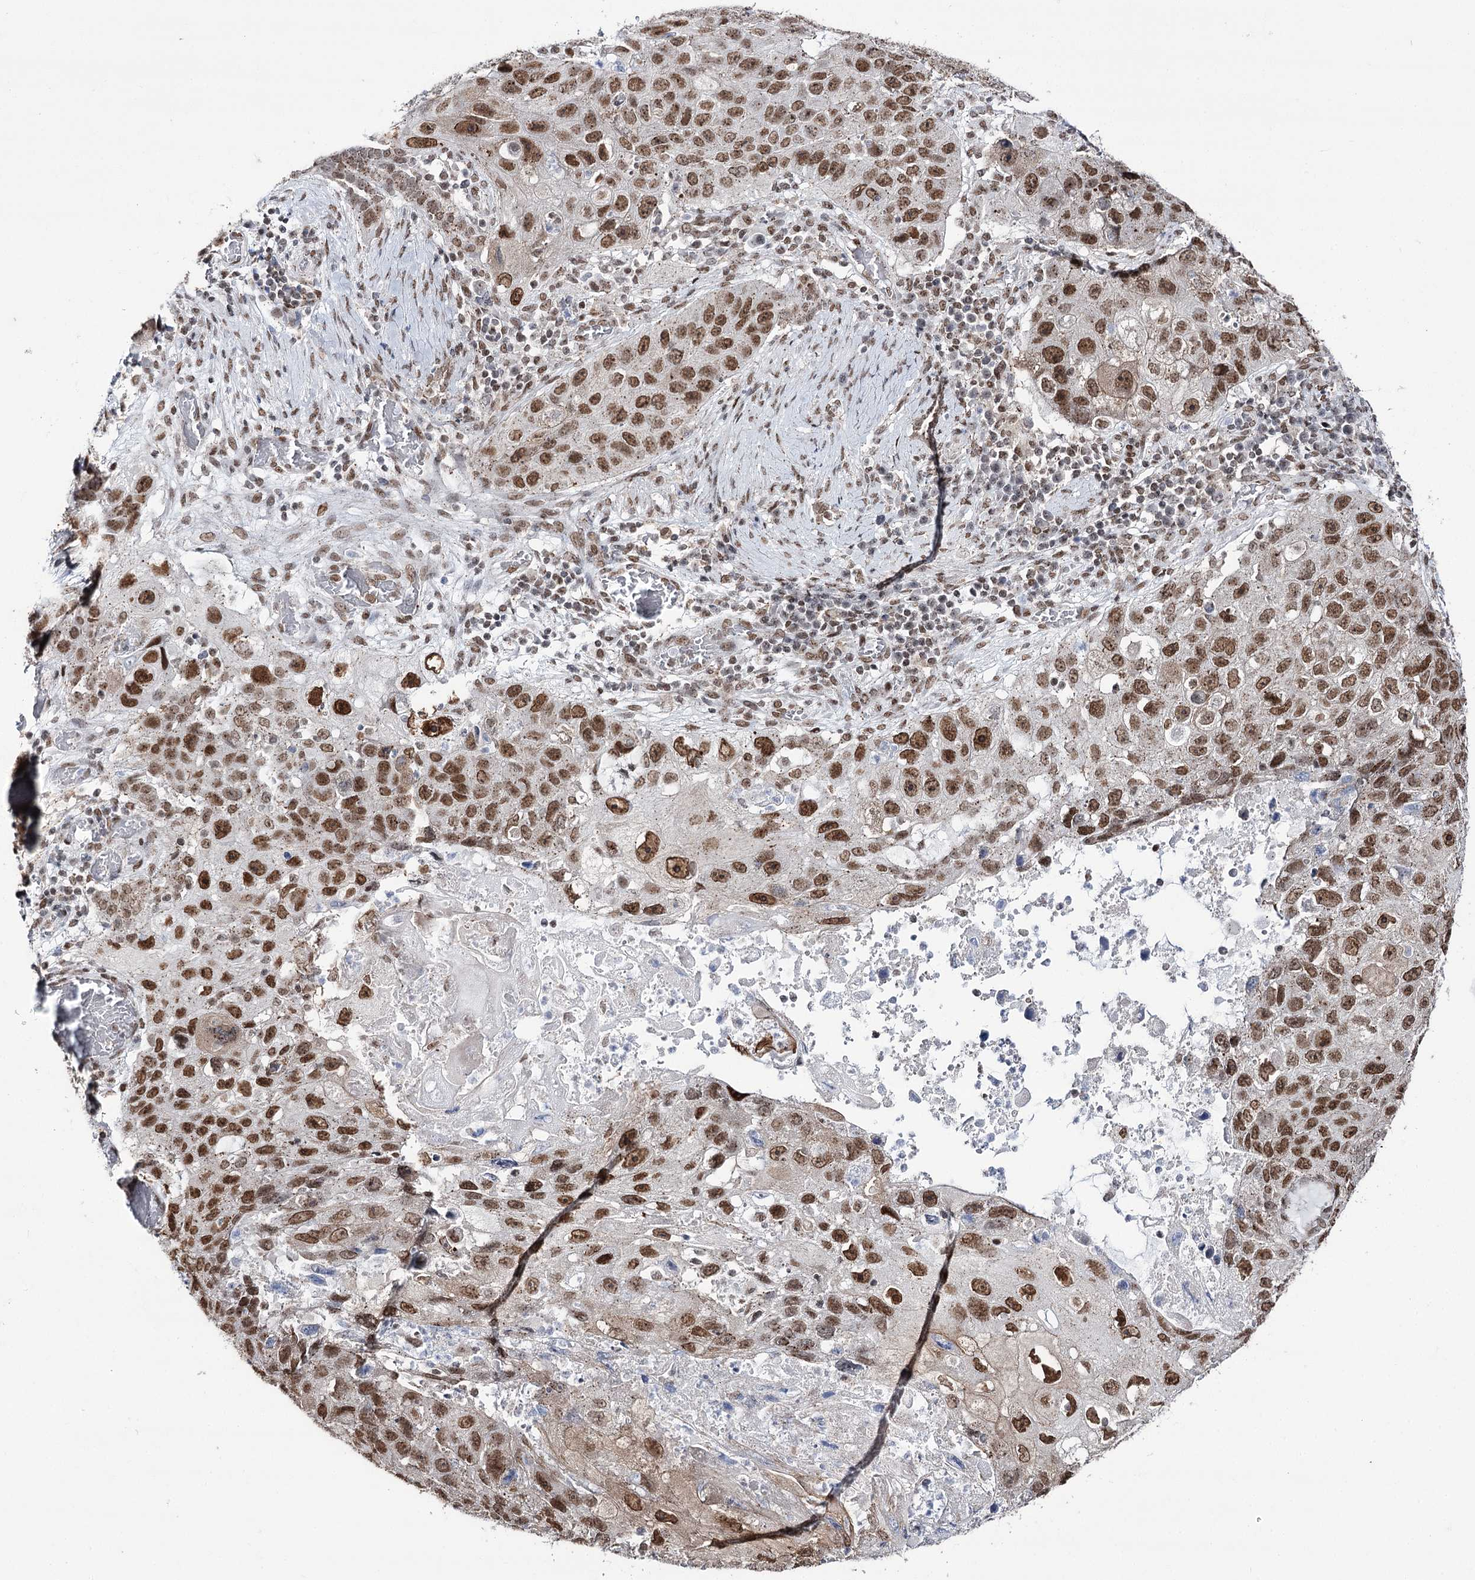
{"staining": {"intensity": "moderate", "quantity": ">75%", "location": "cytoplasmic/membranous,nuclear"}, "tissue": "lung cancer", "cell_type": "Tumor cells", "image_type": "cancer", "snomed": [{"axis": "morphology", "description": "Squamous cell carcinoma, NOS"}, {"axis": "topography", "description": "Lung"}], "caption": "Immunohistochemistry photomicrograph of neoplastic tissue: lung cancer stained using IHC reveals medium levels of moderate protein expression localized specifically in the cytoplasmic/membranous and nuclear of tumor cells, appearing as a cytoplasmic/membranous and nuclear brown color.", "gene": "VGLL4", "patient": {"sex": "male", "age": 61}}